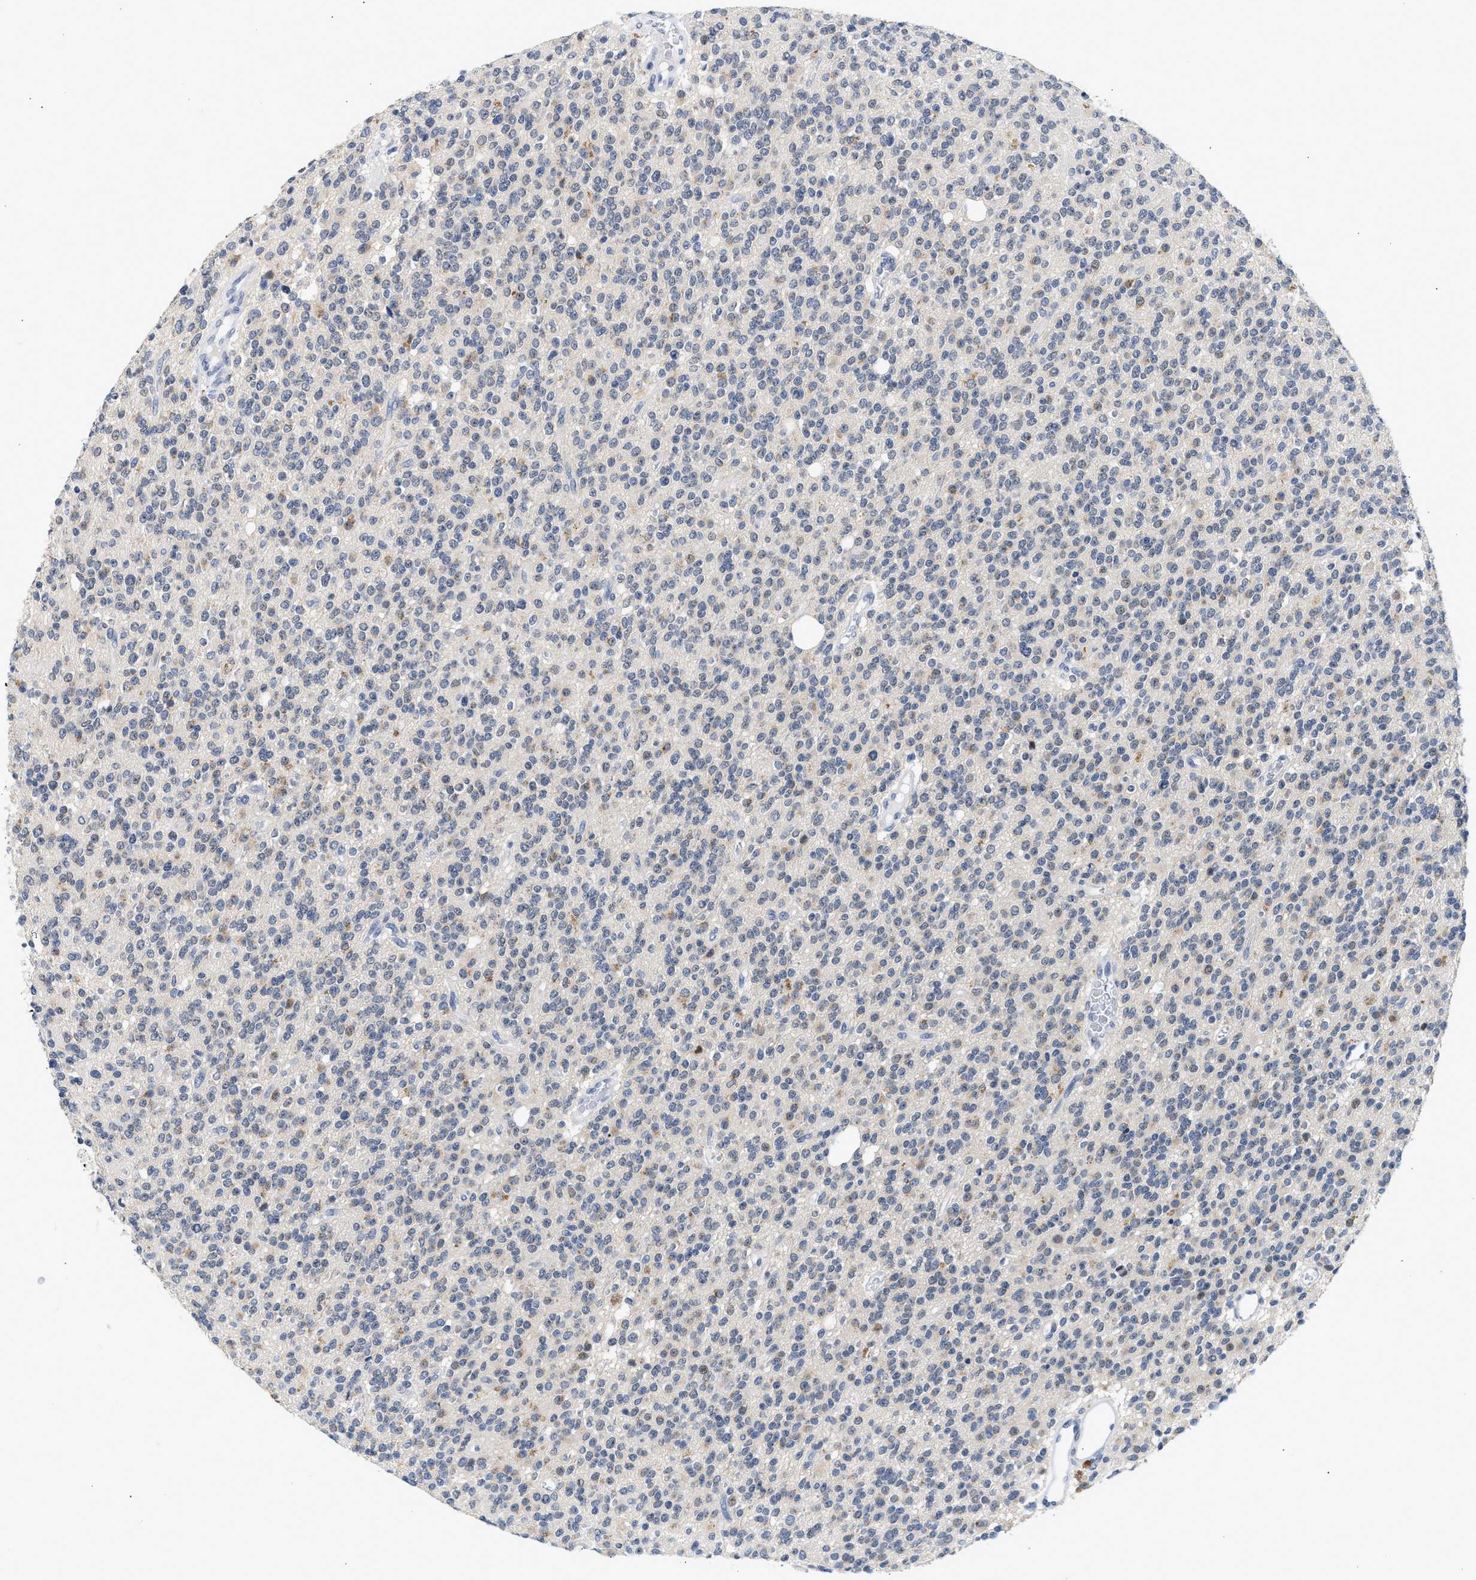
{"staining": {"intensity": "negative", "quantity": "none", "location": "none"}, "tissue": "glioma", "cell_type": "Tumor cells", "image_type": "cancer", "snomed": [{"axis": "morphology", "description": "Glioma, malignant, High grade"}, {"axis": "topography", "description": "Brain"}], "caption": "There is no significant positivity in tumor cells of malignant glioma (high-grade). (Stains: DAB immunohistochemistry with hematoxylin counter stain, Microscopy: brightfield microscopy at high magnification).", "gene": "PPM1L", "patient": {"sex": "male", "age": 34}}